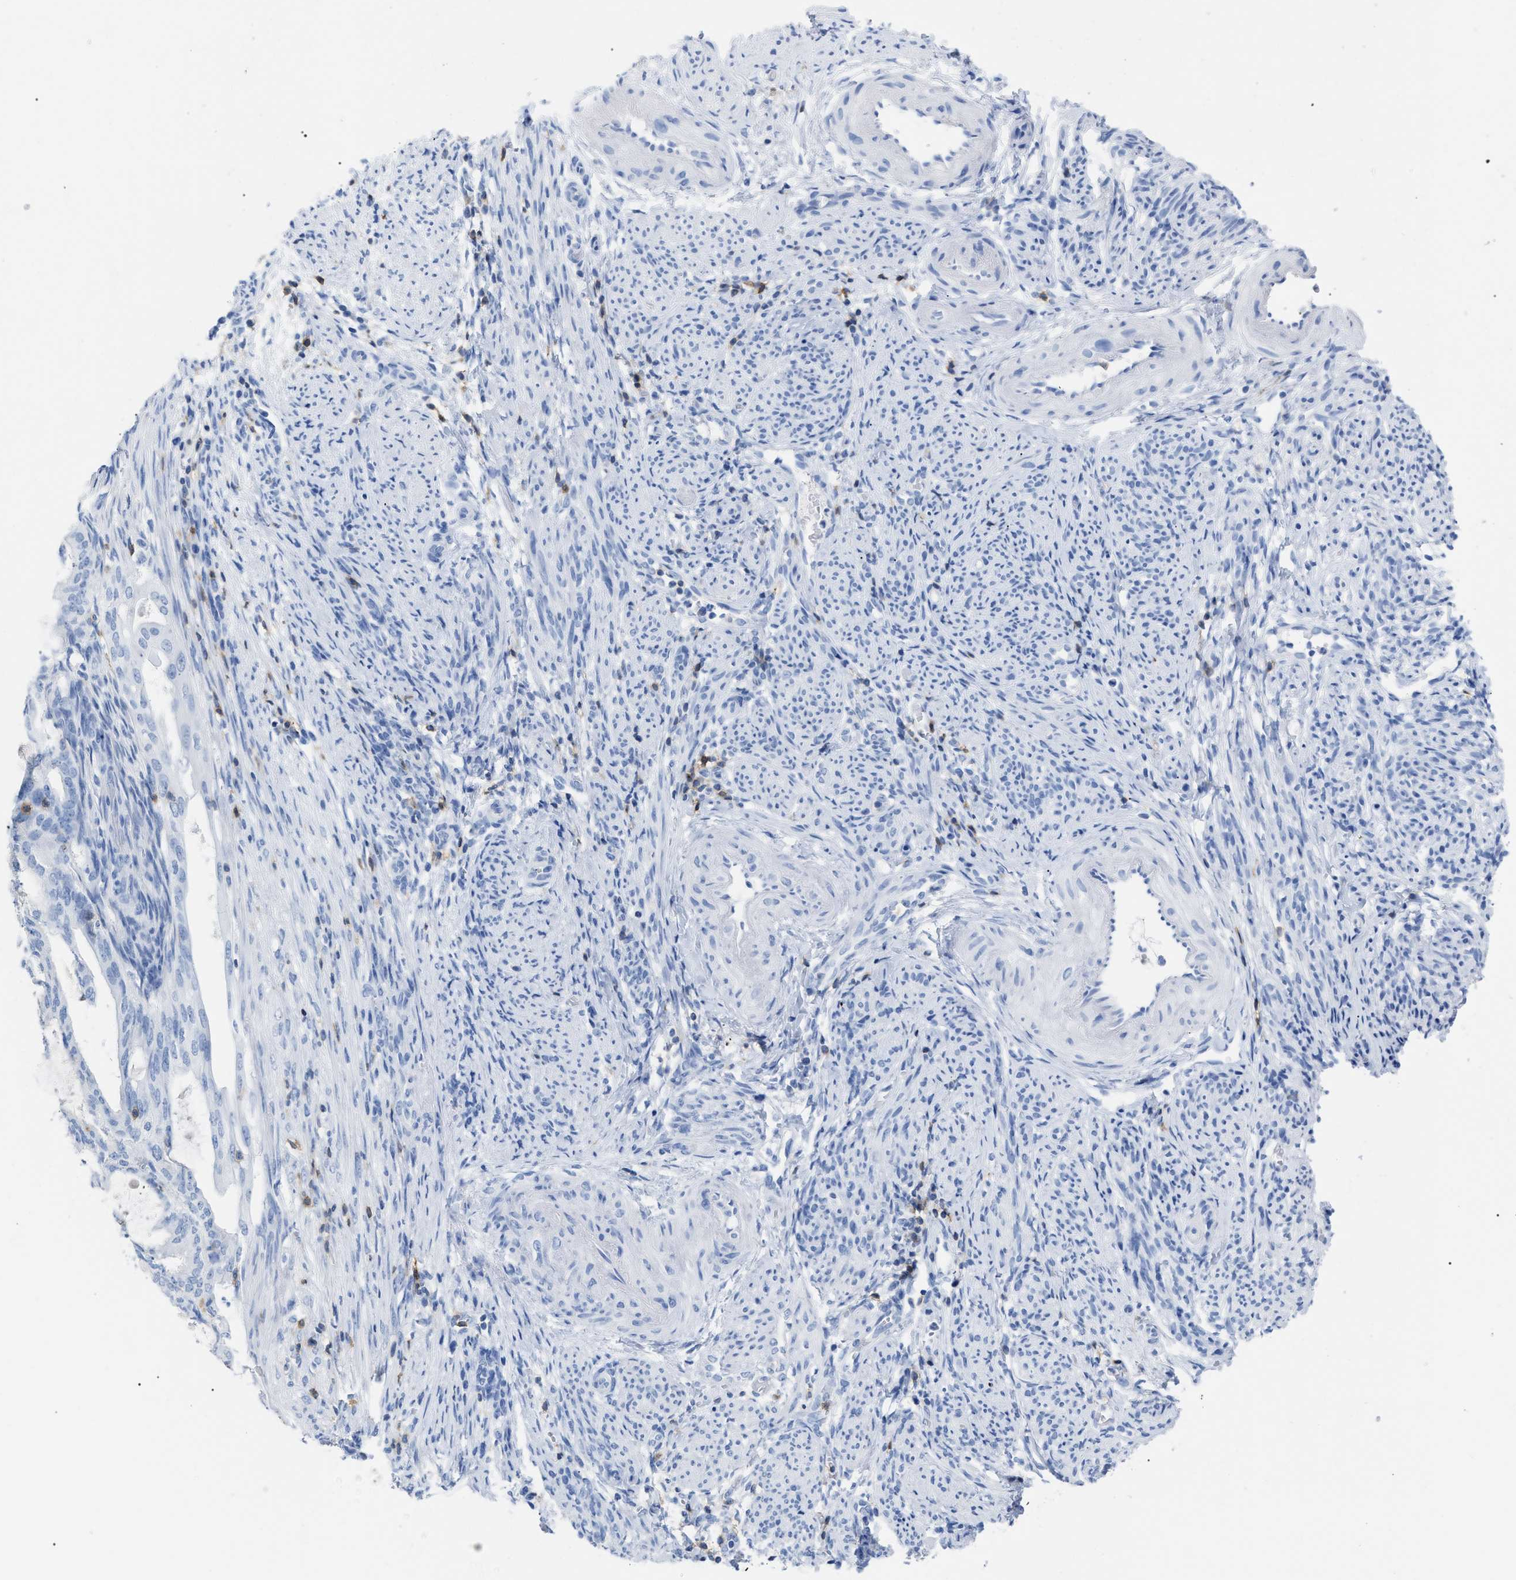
{"staining": {"intensity": "negative", "quantity": "none", "location": "none"}, "tissue": "endometrial cancer", "cell_type": "Tumor cells", "image_type": "cancer", "snomed": [{"axis": "morphology", "description": "Adenocarcinoma, NOS"}, {"axis": "topography", "description": "Endometrium"}], "caption": "This is an IHC image of endometrial cancer (adenocarcinoma). There is no expression in tumor cells.", "gene": "CD5", "patient": {"sex": "female", "age": 58}}